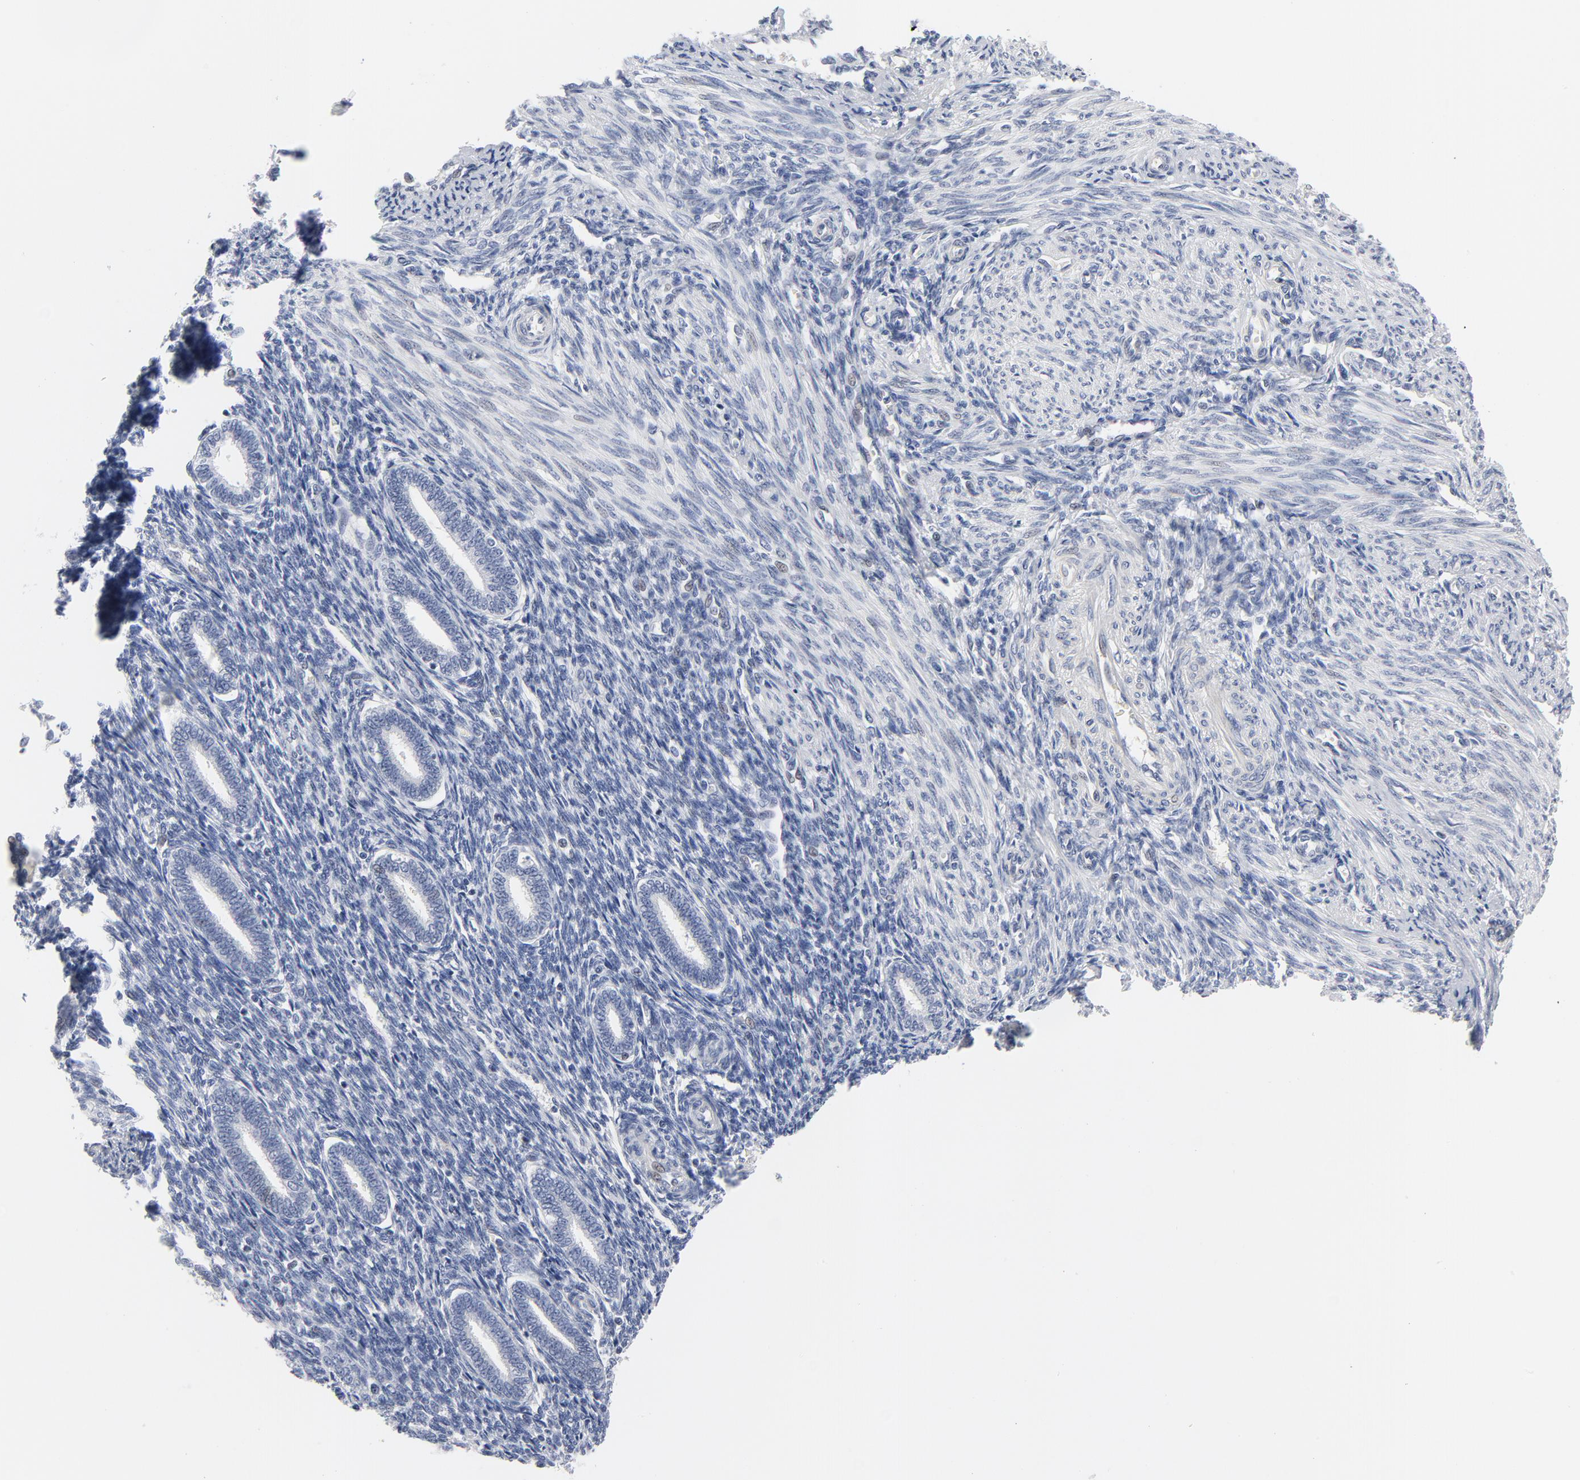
{"staining": {"intensity": "negative", "quantity": "none", "location": "none"}, "tissue": "endometrium", "cell_type": "Cells in endometrial stroma", "image_type": "normal", "snomed": [{"axis": "morphology", "description": "Normal tissue, NOS"}, {"axis": "topography", "description": "Endometrium"}], "caption": "An immunohistochemistry micrograph of normal endometrium is shown. There is no staining in cells in endometrial stroma of endometrium. Brightfield microscopy of immunohistochemistry (IHC) stained with DAB (brown) and hematoxylin (blue), captured at high magnification.", "gene": "KCNK13", "patient": {"sex": "female", "age": 27}}